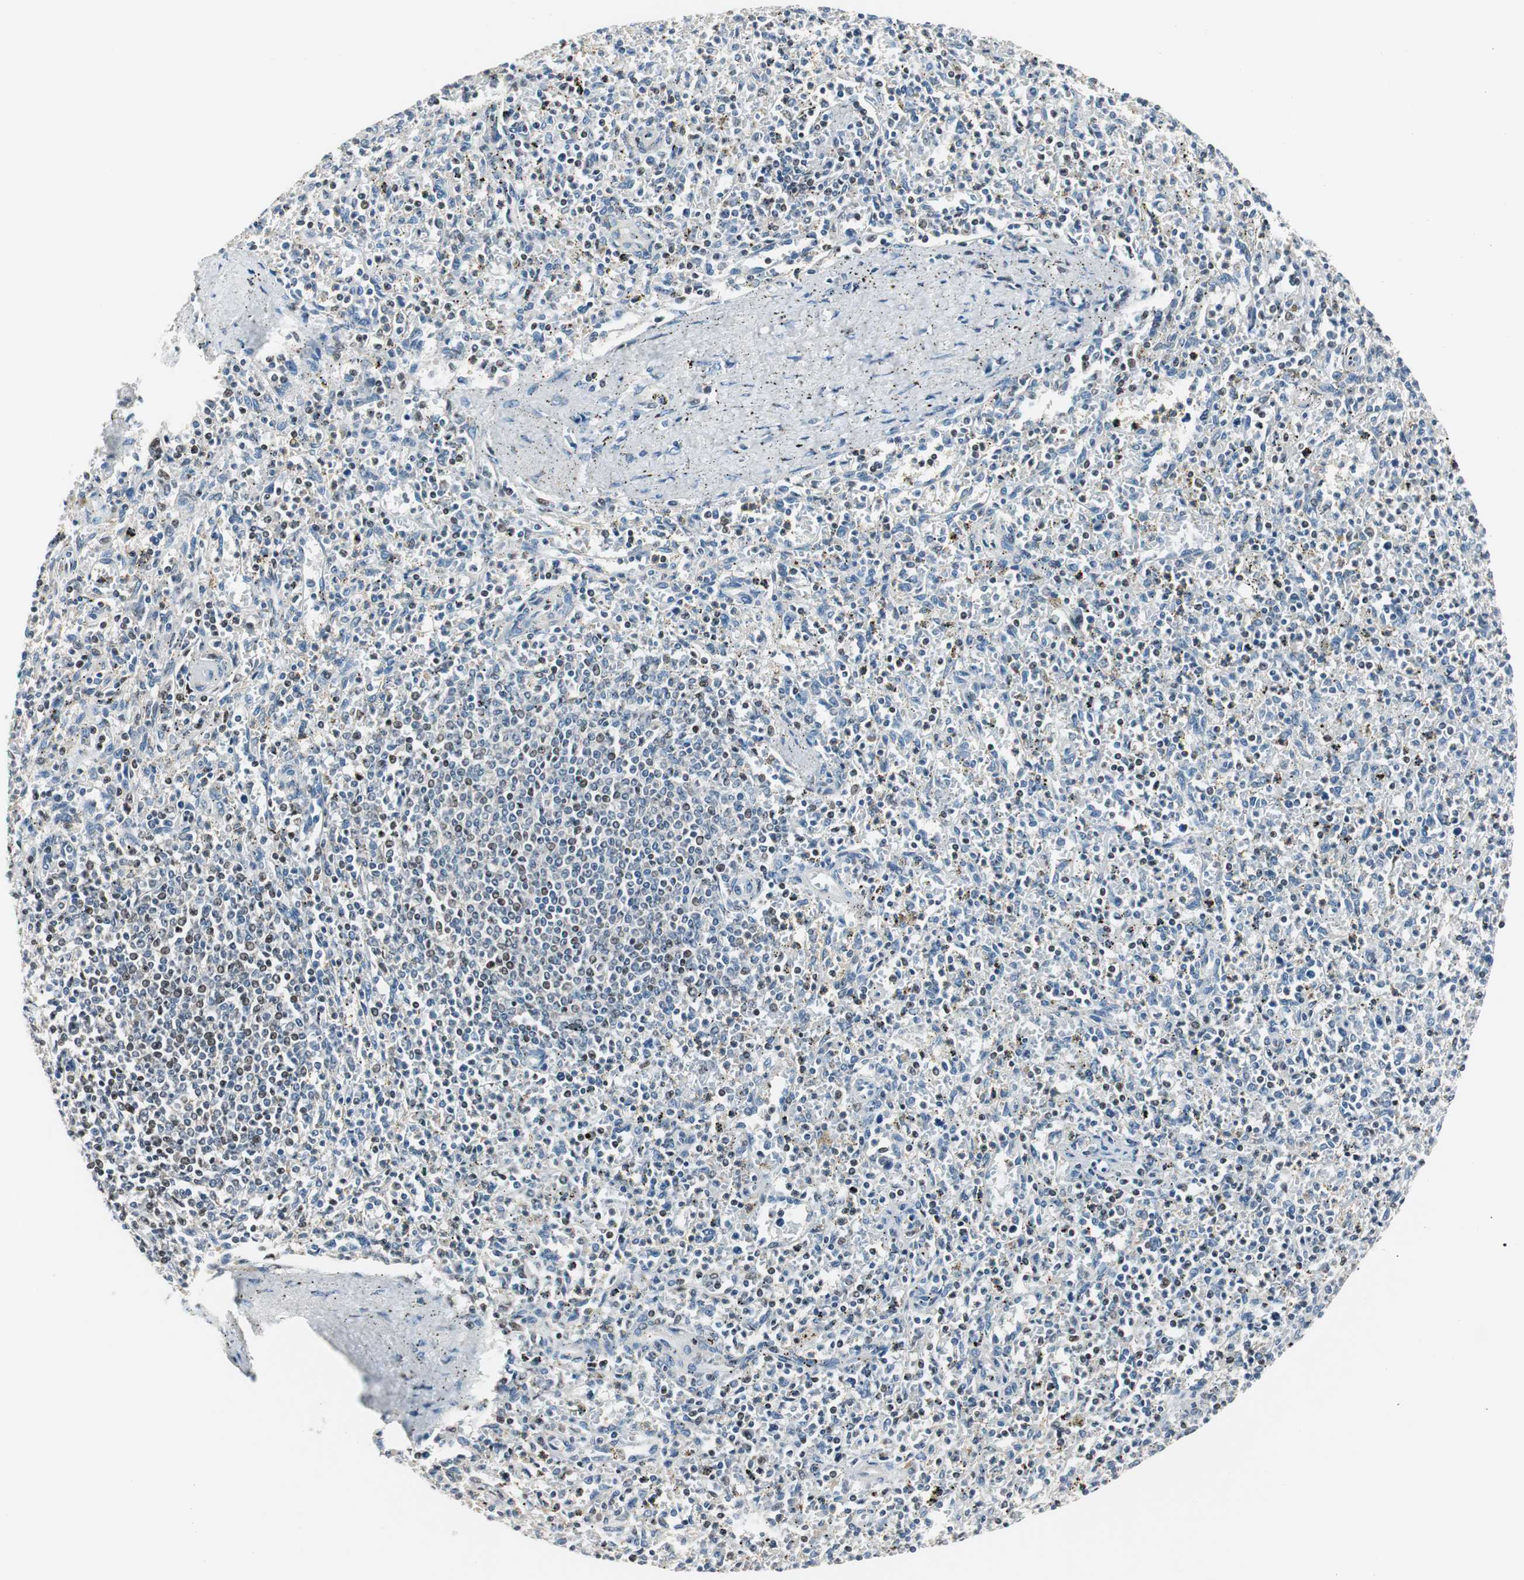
{"staining": {"intensity": "moderate", "quantity": "<25%", "location": "nuclear"}, "tissue": "spleen", "cell_type": "Cells in red pulp", "image_type": "normal", "snomed": [{"axis": "morphology", "description": "Normal tissue, NOS"}, {"axis": "topography", "description": "Spleen"}], "caption": "DAB (3,3'-diaminobenzidine) immunohistochemical staining of normal spleen shows moderate nuclear protein expression in about <25% of cells in red pulp.", "gene": "RAD1", "patient": {"sex": "male", "age": 72}}